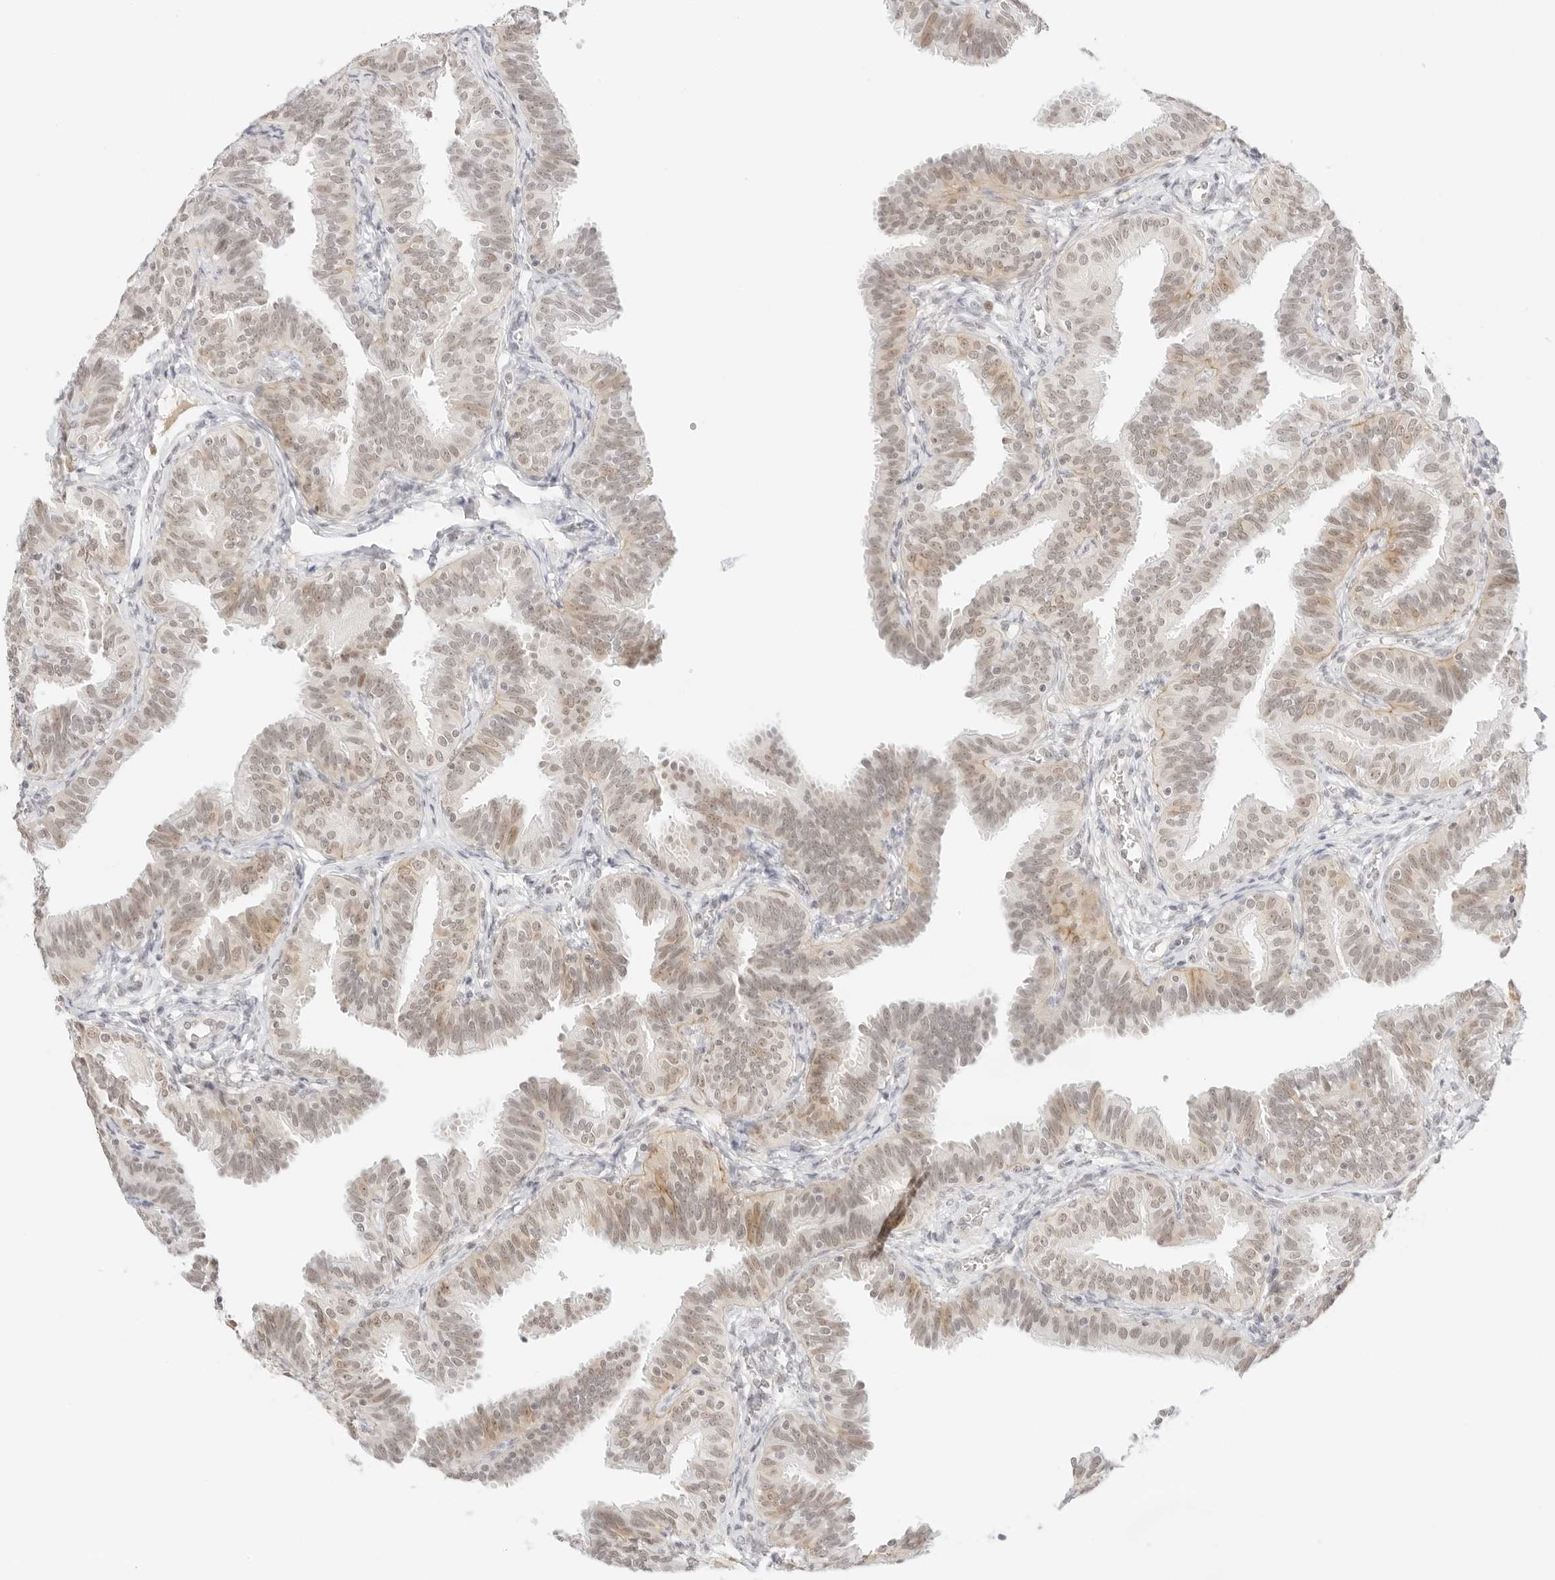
{"staining": {"intensity": "weak", "quantity": "25%-75%", "location": "cytoplasmic/membranous,nuclear"}, "tissue": "fallopian tube", "cell_type": "Glandular cells", "image_type": "normal", "snomed": [{"axis": "morphology", "description": "Normal tissue, NOS"}, {"axis": "topography", "description": "Fallopian tube"}], "caption": "Normal fallopian tube displays weak cytoplasmic/membranous,nuclear staining in approximately 25%-75% of glandular cells The staining is performed using DAB (3,3'-diaminobenzidine) brown chromogen to label protein expression. The nuclei are counter-stained blue using hematoxylin..", "gene": "ITGA6", "patient": {"sex": "female", "age": 35}}